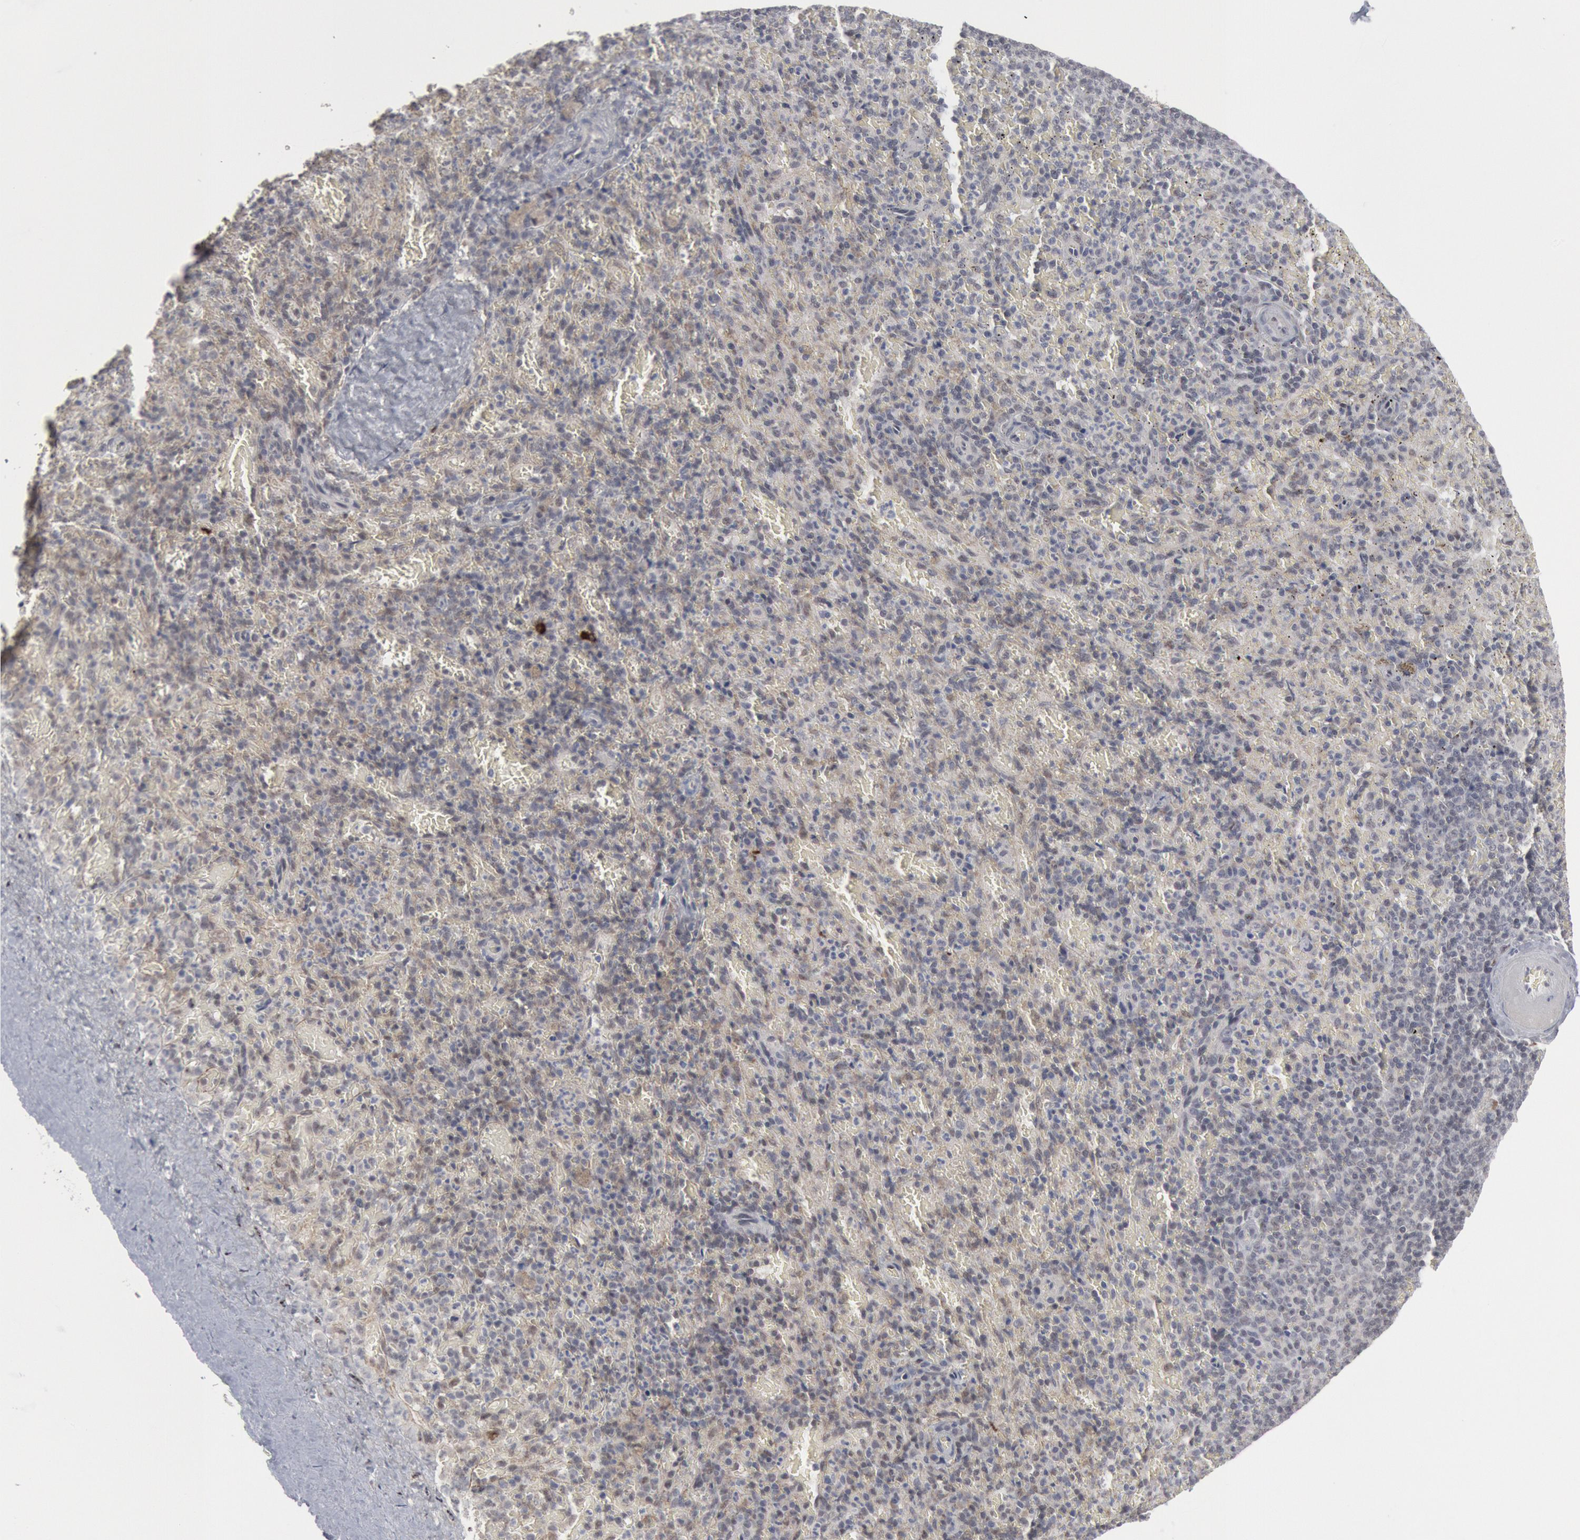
{"staining": {"intensity": "moderate", "quantity": "<25%", "location": "nuclear"}, "tissue": "spleen", "cell_type": "Cells in red pulp", "image_type": "normal", "snomed": [{"axis": "morphology", "description": "Normal tissue, NOS"}, {"axis": "topography", "description": "Spleen"}], "caption": "Moderate nuclear staining for a protein is present in about <25% of cells in red pulp of unremarkable spleen using immunohistochemistry (IHC).", "gene": "FOXO1", "patient": {"sex": "female", "age": 50}}